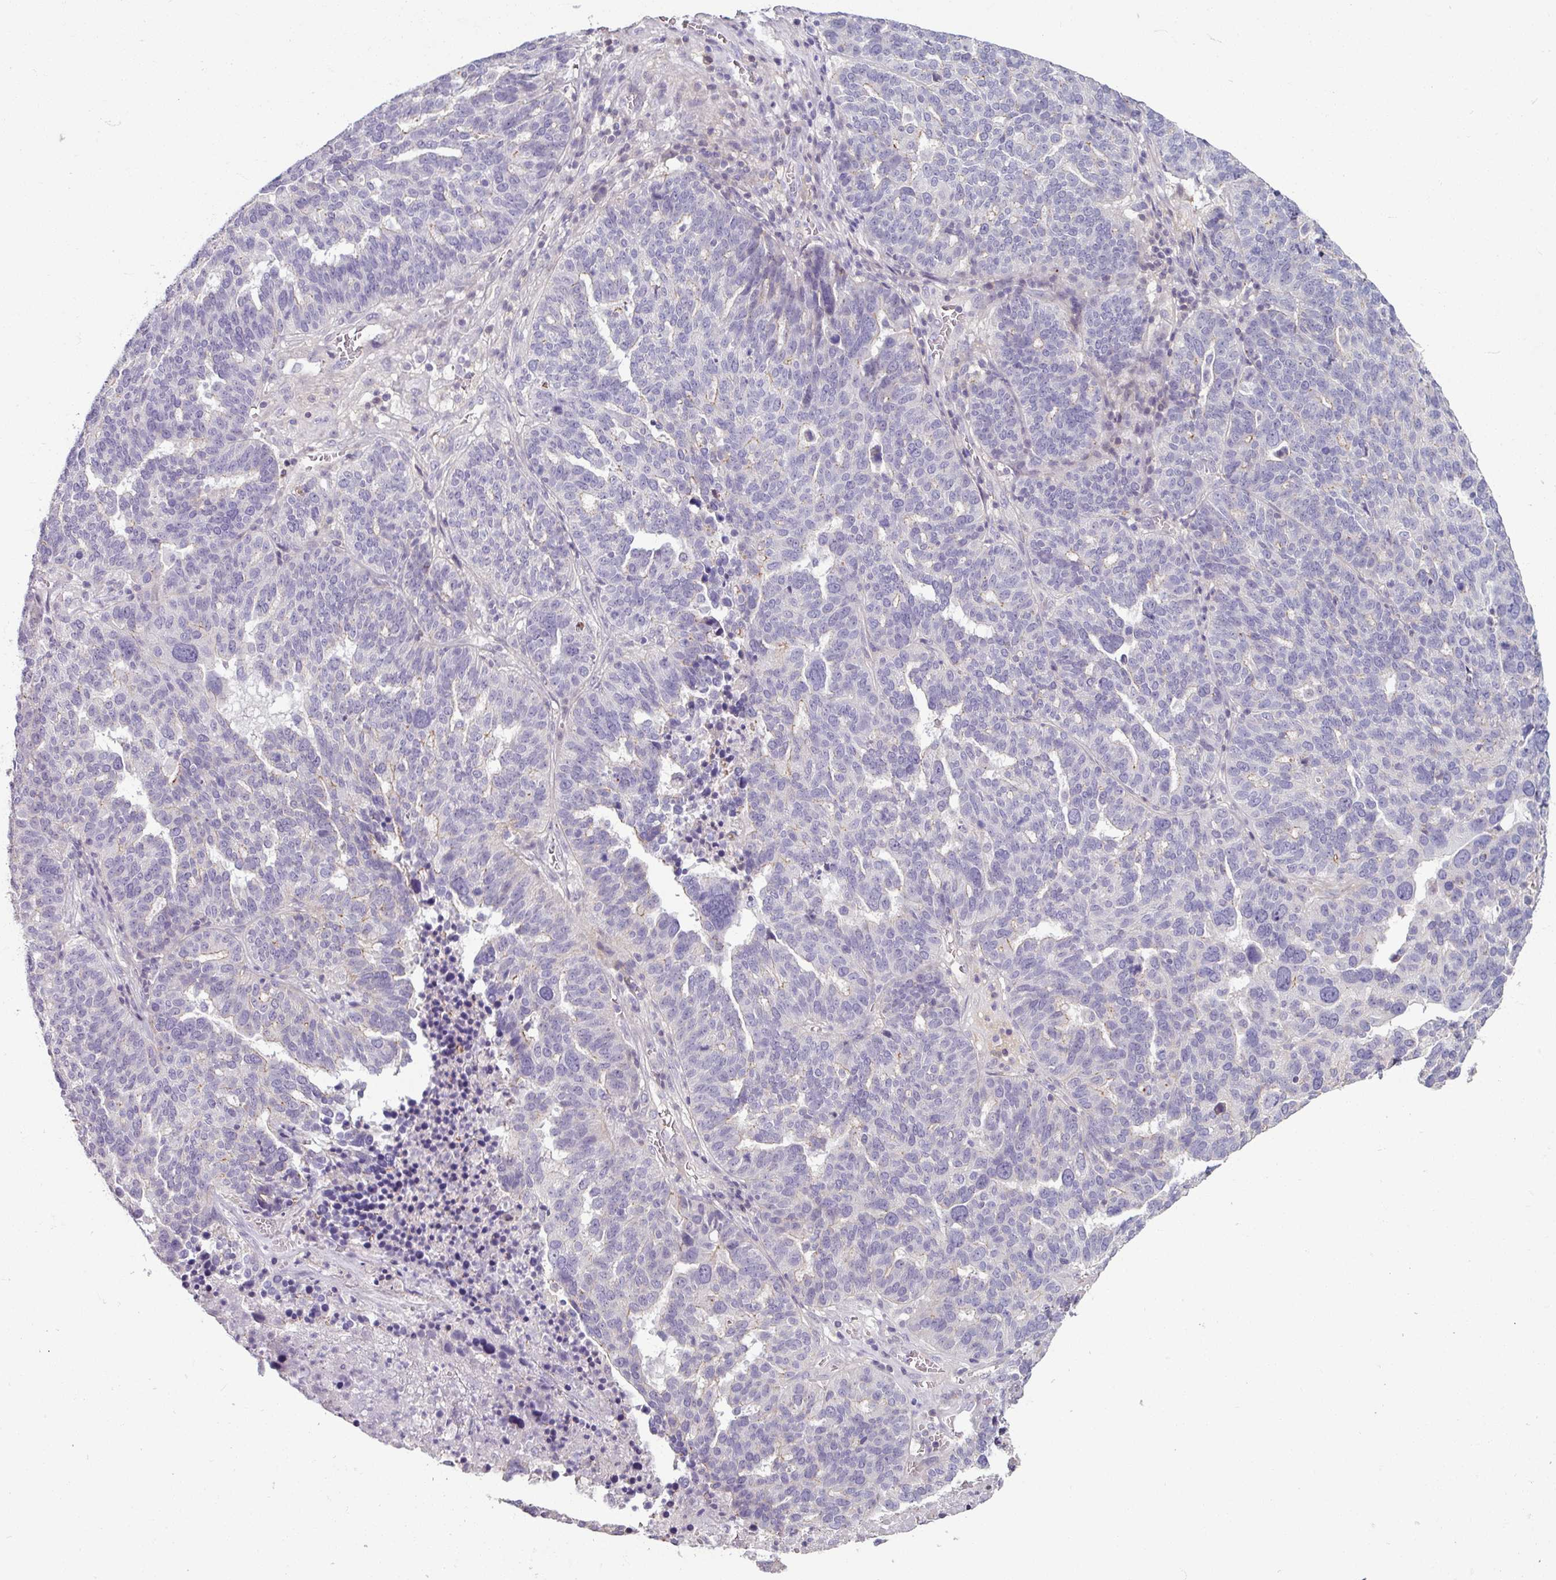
{"staining": {"intensity": "negative", "quantity": "none", "location": "none"}, "tissue": "ovarian cancer", "cell_type": "Tumor cells", "image_type": "cancer", "snomed": [{"axis": "morphology", "description": "Cystadenocarcinoma, serous, NOS"}, {"axis": "topography", "description": "Ovary"}], "caption": "Ovarian cancer was stained to show a protein in brown. There is no significant positivity in tumor cells. The staining is performed using DAB brown chromogen with nuclei counter-stained in using hematoxylin.", "gene": "PNMA6A", "patient": {"sex": "female", "age": 59}}